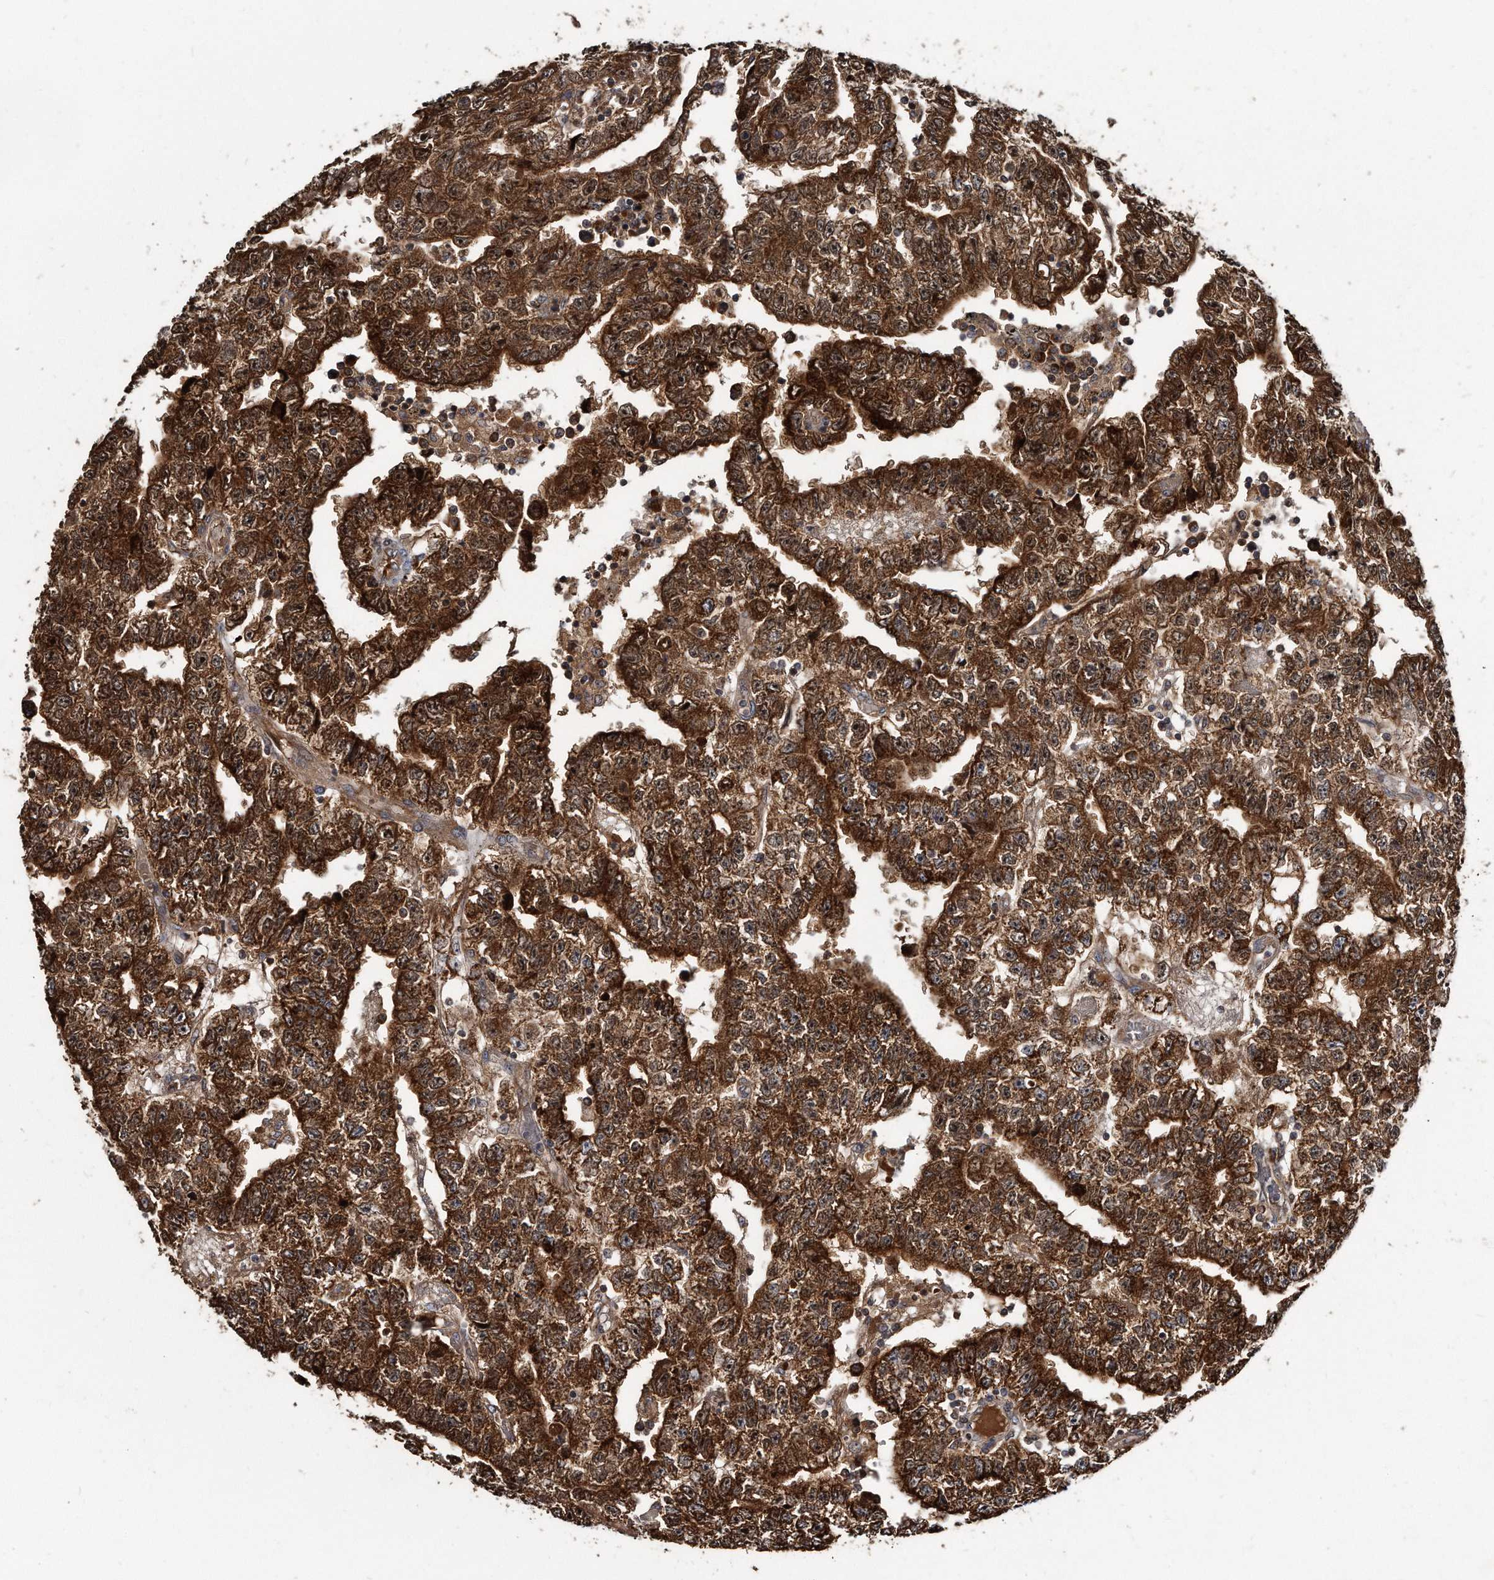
{"staining": {"intensity": "strong", "quantity": ">75%", "location": "cytoplasmic/membranous"}, "tissue": "testis cancer", "cell_type": "Tumor cells", "image_type": "cancer", "snomed": [{"axis": "morphology", "description": "Carcinoma, Embryonal, NOS"}, {"axis": "topography", "description": "Testis"}], "caption": "About >75% of tumor cells in embryonal carcinoma (testis) reveal strong cytoplasmic/membranous protein staining as visualized by brown immunohistochemical staining.", "gene": "FAM136A", "patient": {"sex": "male", "age": 25}}